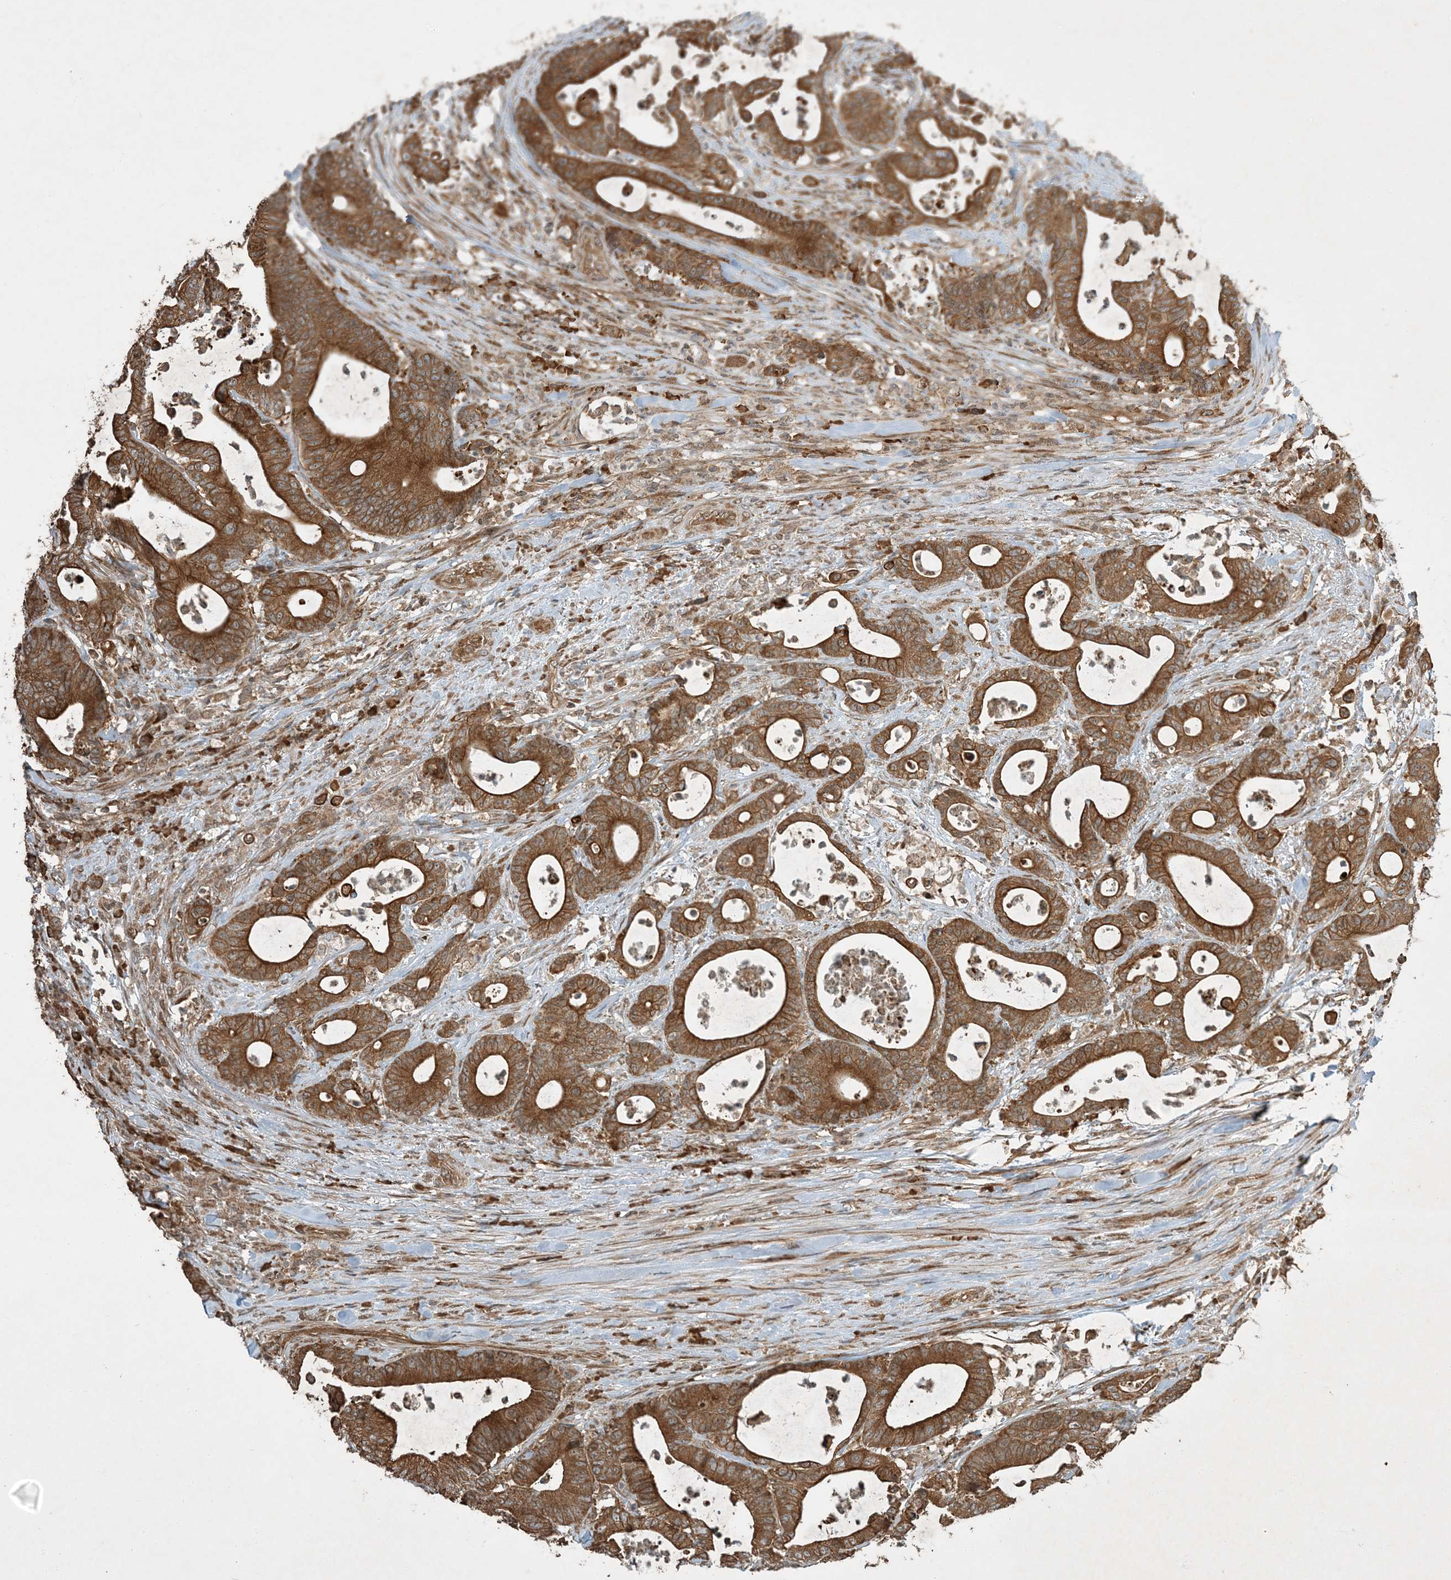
{"staining": {"intensity": "strong", "quantity": ">75%", "location": "cytoplasmic/membranous"}, "tissue": "colorectal cancer", "cell_type": "Tumor cells", "image_type": "cancer", "snomed": [{"axis": "morphology", "description": "Adenocarcinoma, NOS"}, {"axis": "topography", "description": "Colon"}], "caption": "Tumor cells exhibit strong cytoplasmic/membranous expression in approximately >75% of cells in colorectal cancer.", "gene": "COMMD8", "patient": {"sex": "female", "age": 84}}